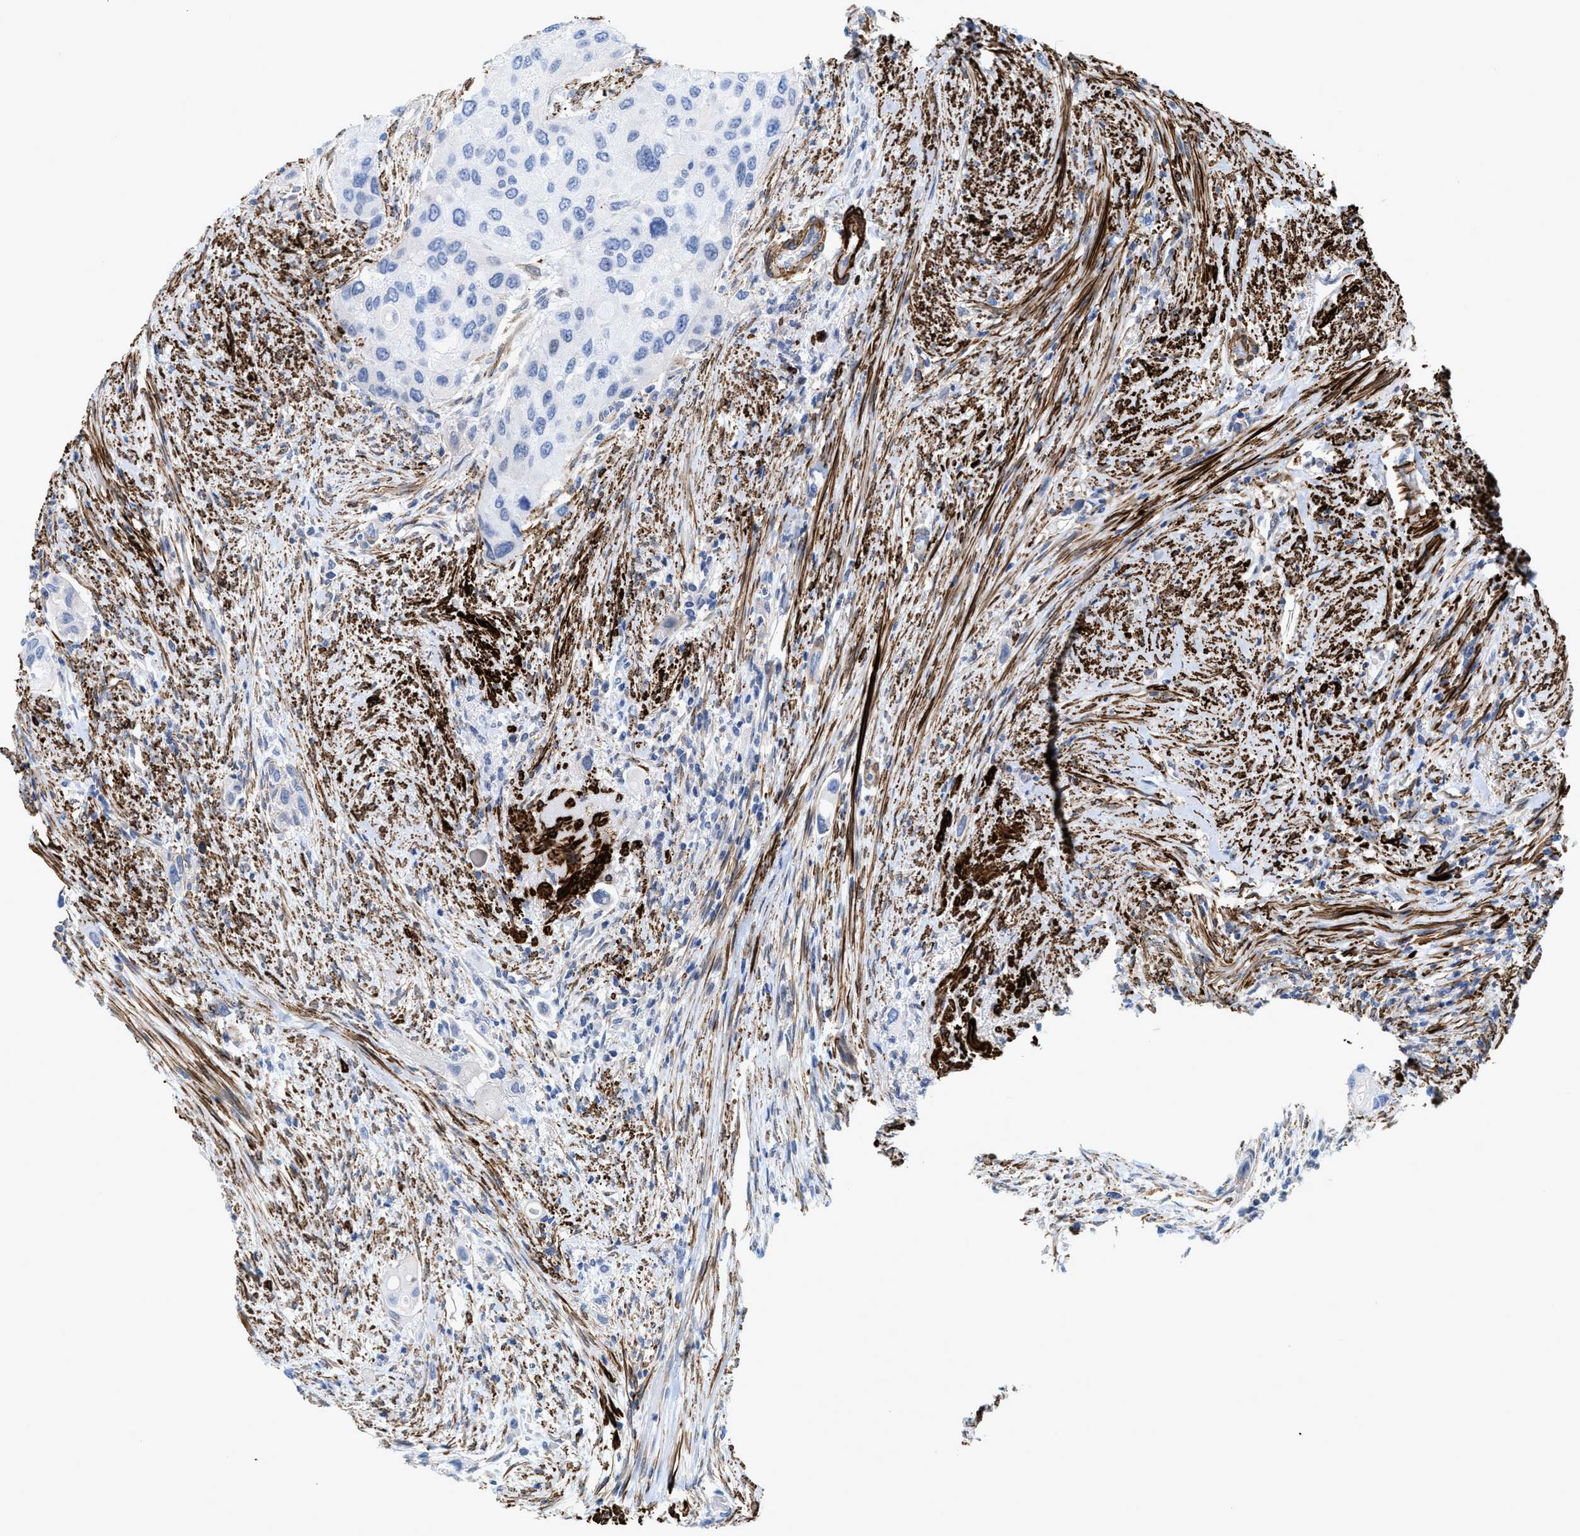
{"staining": {"intensity": "negative", "quantity": "none", "location": "none"}, "tissue": "urothelial cancer", "cell_type": "Tumor cells", "image_type": "cancer", "snomed": [{"axis": "morphology", "description": "Urothelial carcinoma, High grade"}, {"axis": "topography", "description": "Urinary bladder"}], "caption": "Tumor cells show no significant expression in urothelial cancer.", "gene": "TAGLN", "patient": {"sex": "female", "age": 56}}